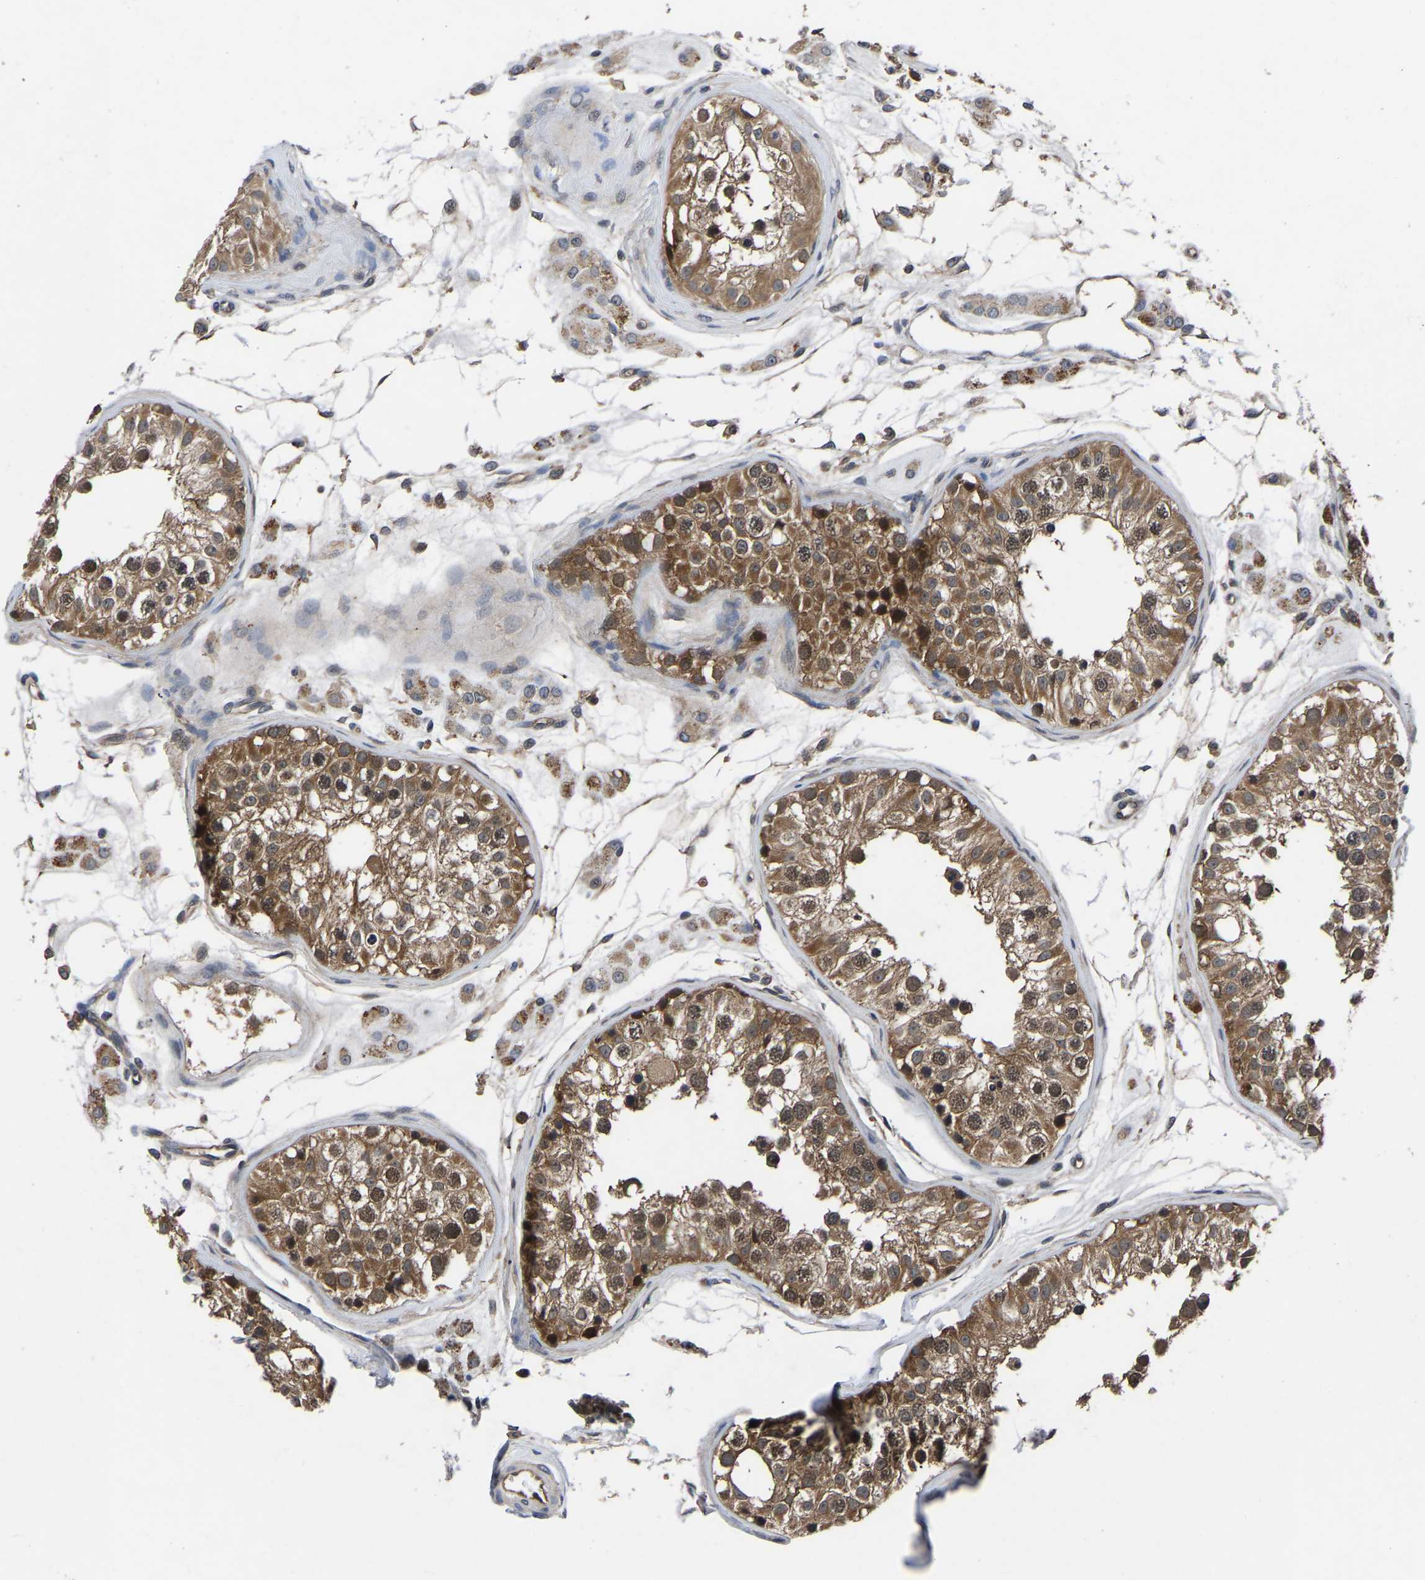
{"staining": {"intensity": "moderate", "quantity": ">75%", "location": "cytoplasmic/membranous"}, "tissue": "testis", "cell_type": "Cells in seminiferous ducts", "image_type": "normal", "snomed": [{"axis": "morphology", "description": "Normal tissue, NOS"}, {"axis": "morphology", "description": "Adenocarcinoma, metastatic, NOS"}, {"axis": "topography", "description": "Testis"}], "caption": "Immunohistochemistry (IHC) micrograph of benign testis stained for a protein (brown), which demonstrates medium levels of moderate cytoplasmic/membranous staining in about >75% of cells in seminiferous ducts.", "gene": "FGD5", "patient": {"sex": "male", "age": 26}}